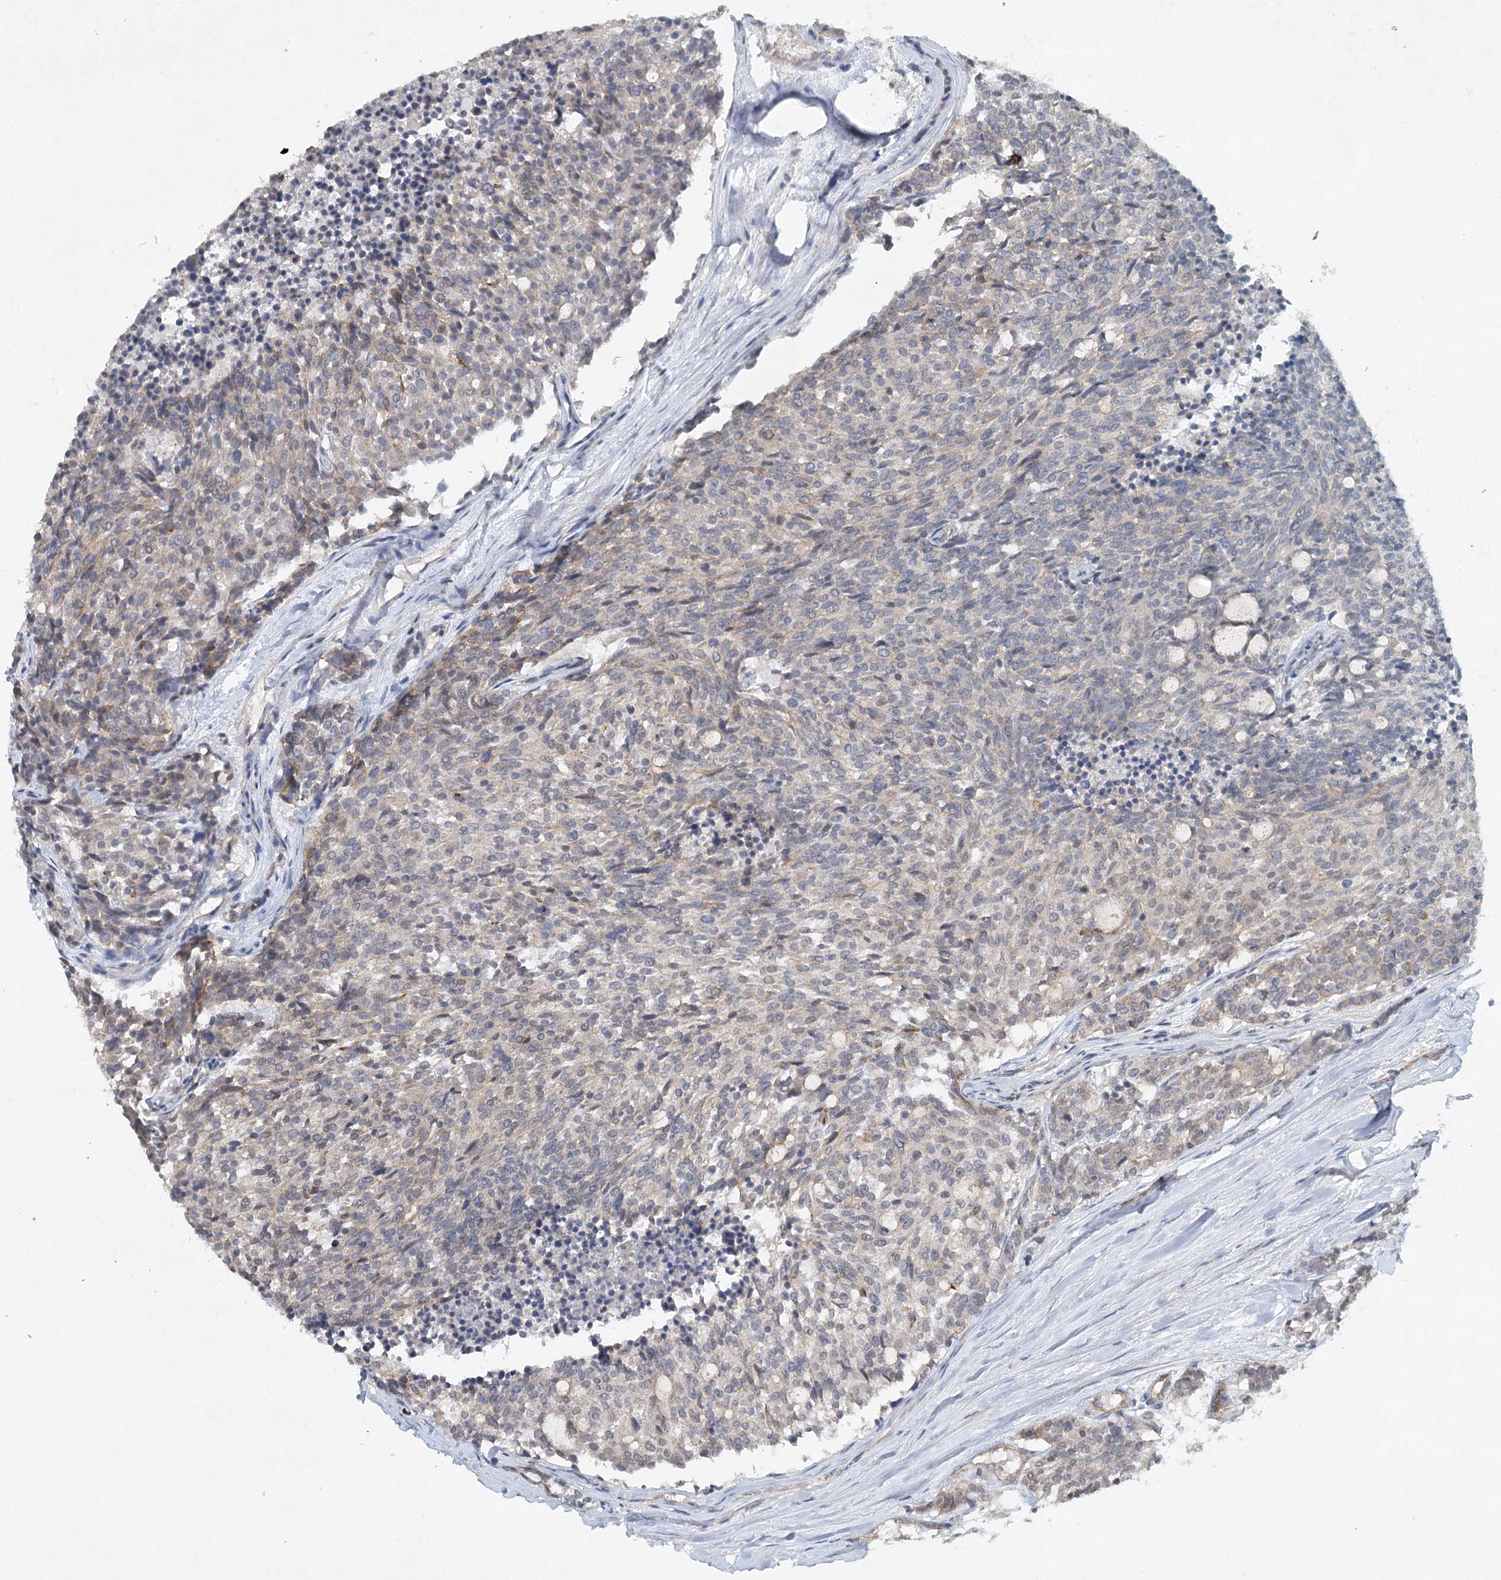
{"staining": {"intensity": "weak", "quantity": "25%-75%", "location": "cytoplasmic/membranous"}, "tissue": "carcinoid", "cell_type": "Tumor cells", "image_type": "cancer", "snomed": [{"axis": "morphology", "description": "Carcinoid, malignant, NOS"}, {"axis": "topography", "description": "Pancreas"}], "caption": "IHC of carcinoid displays low levels of weak cytoplasmic/membranous staining in about 25%-75% of tumor cells. The protein of interest is shown in brown color, while the nuclei are stained blue.", "gene": "SYNPO", "patient": {"sex": "female", "age": 54}}